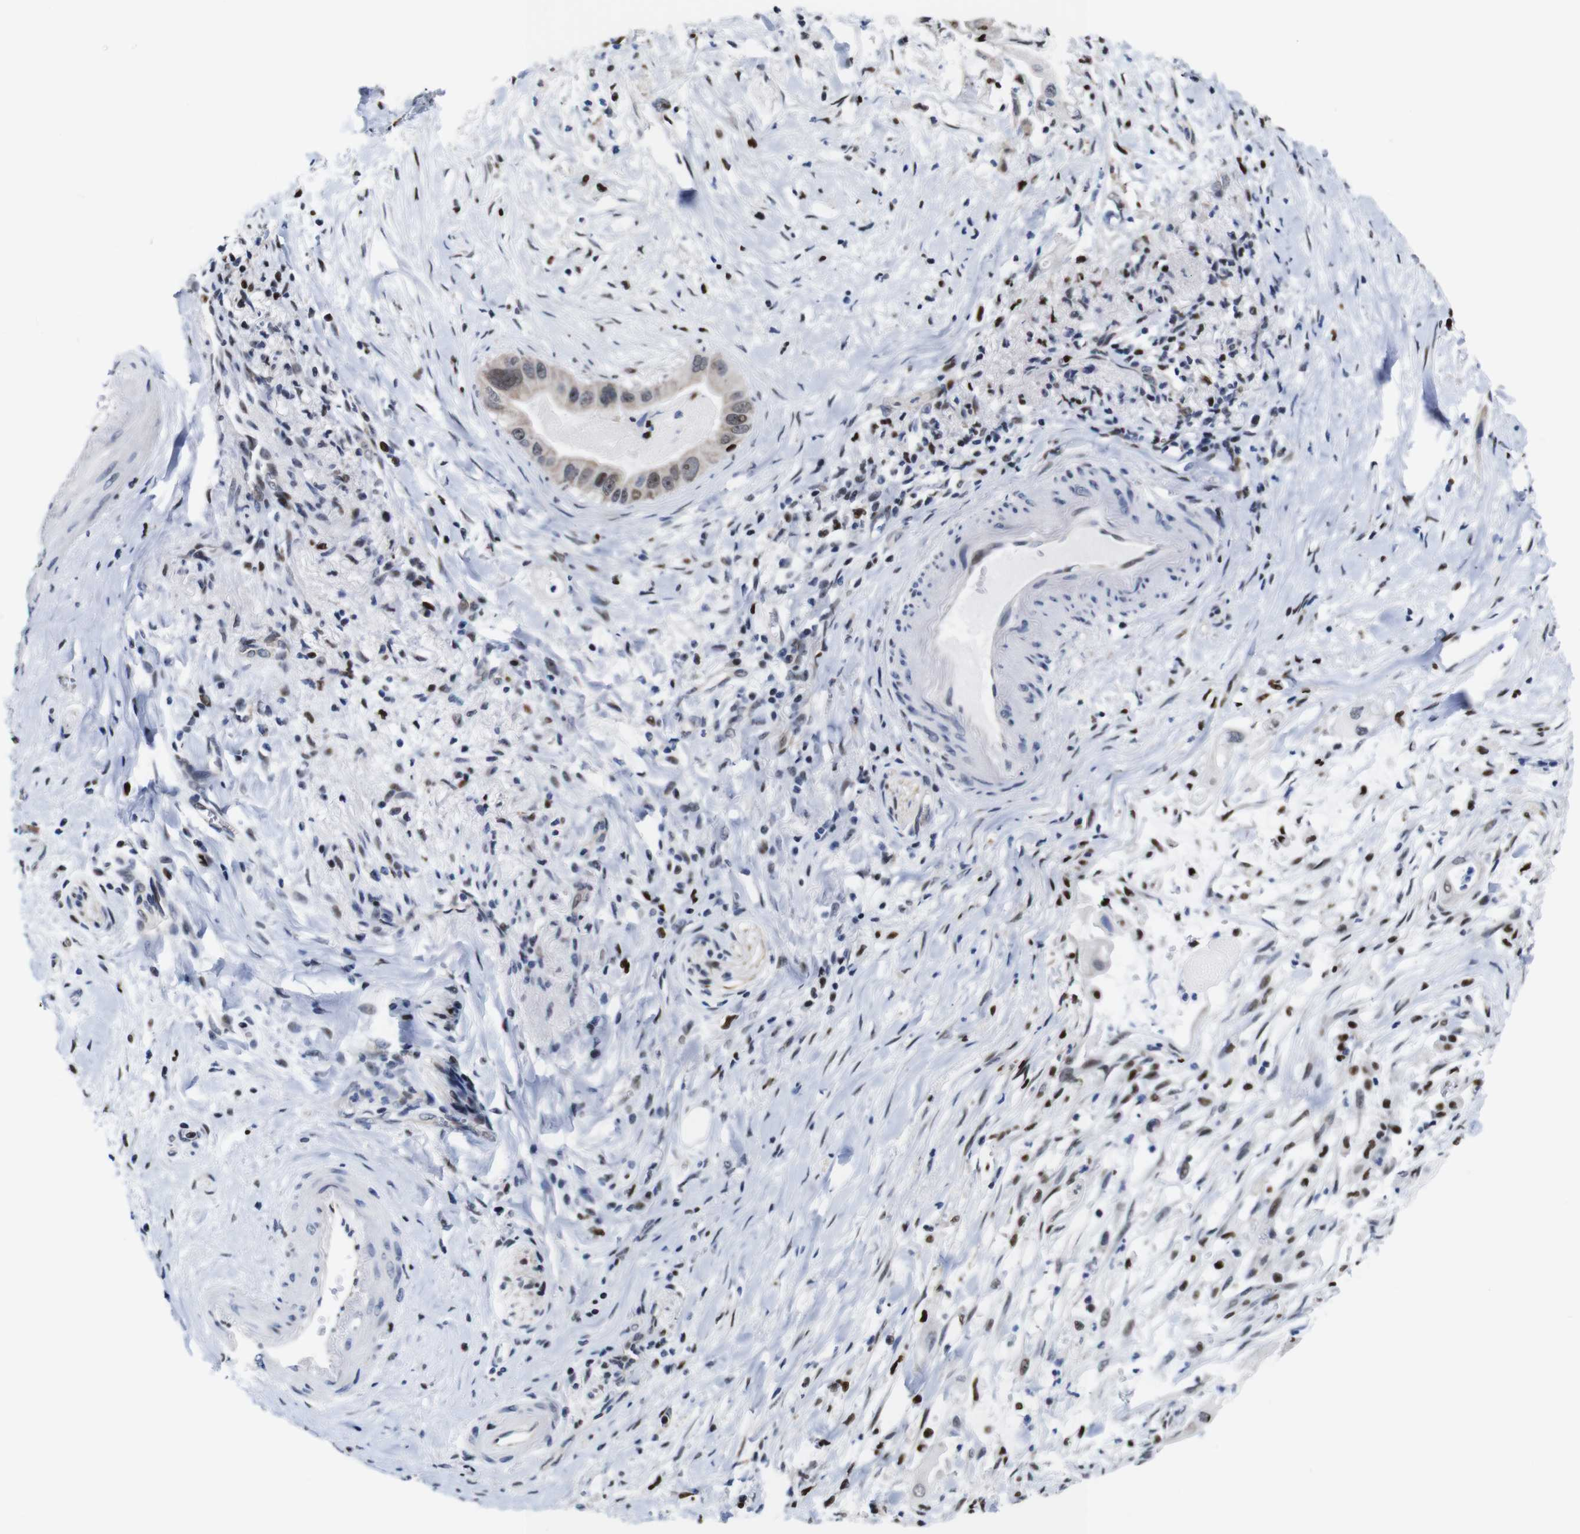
{"staining": {"intensity": "weak", "quantity": ">75%", "location": "cytoplasmic/membranous,nuclear"}, "tissue": "pancreatic cancer", "cell_type": "Tumor cells", "image_type": "cancer", "snomed": [{"axis": "morphology", "description": "Adenocarcinoma, NOS"}, {"axis": "topography", "description": "Pancreas"}], "caption": "Adenocarcinoma (pancreatic) stained for a protein (brown) displays weak cytoplasmic/membranous and nuclear positive expression in about >75% of tumor cells.", "gene": "GATA6", "patient": {"sex": "male", "age": 55}}